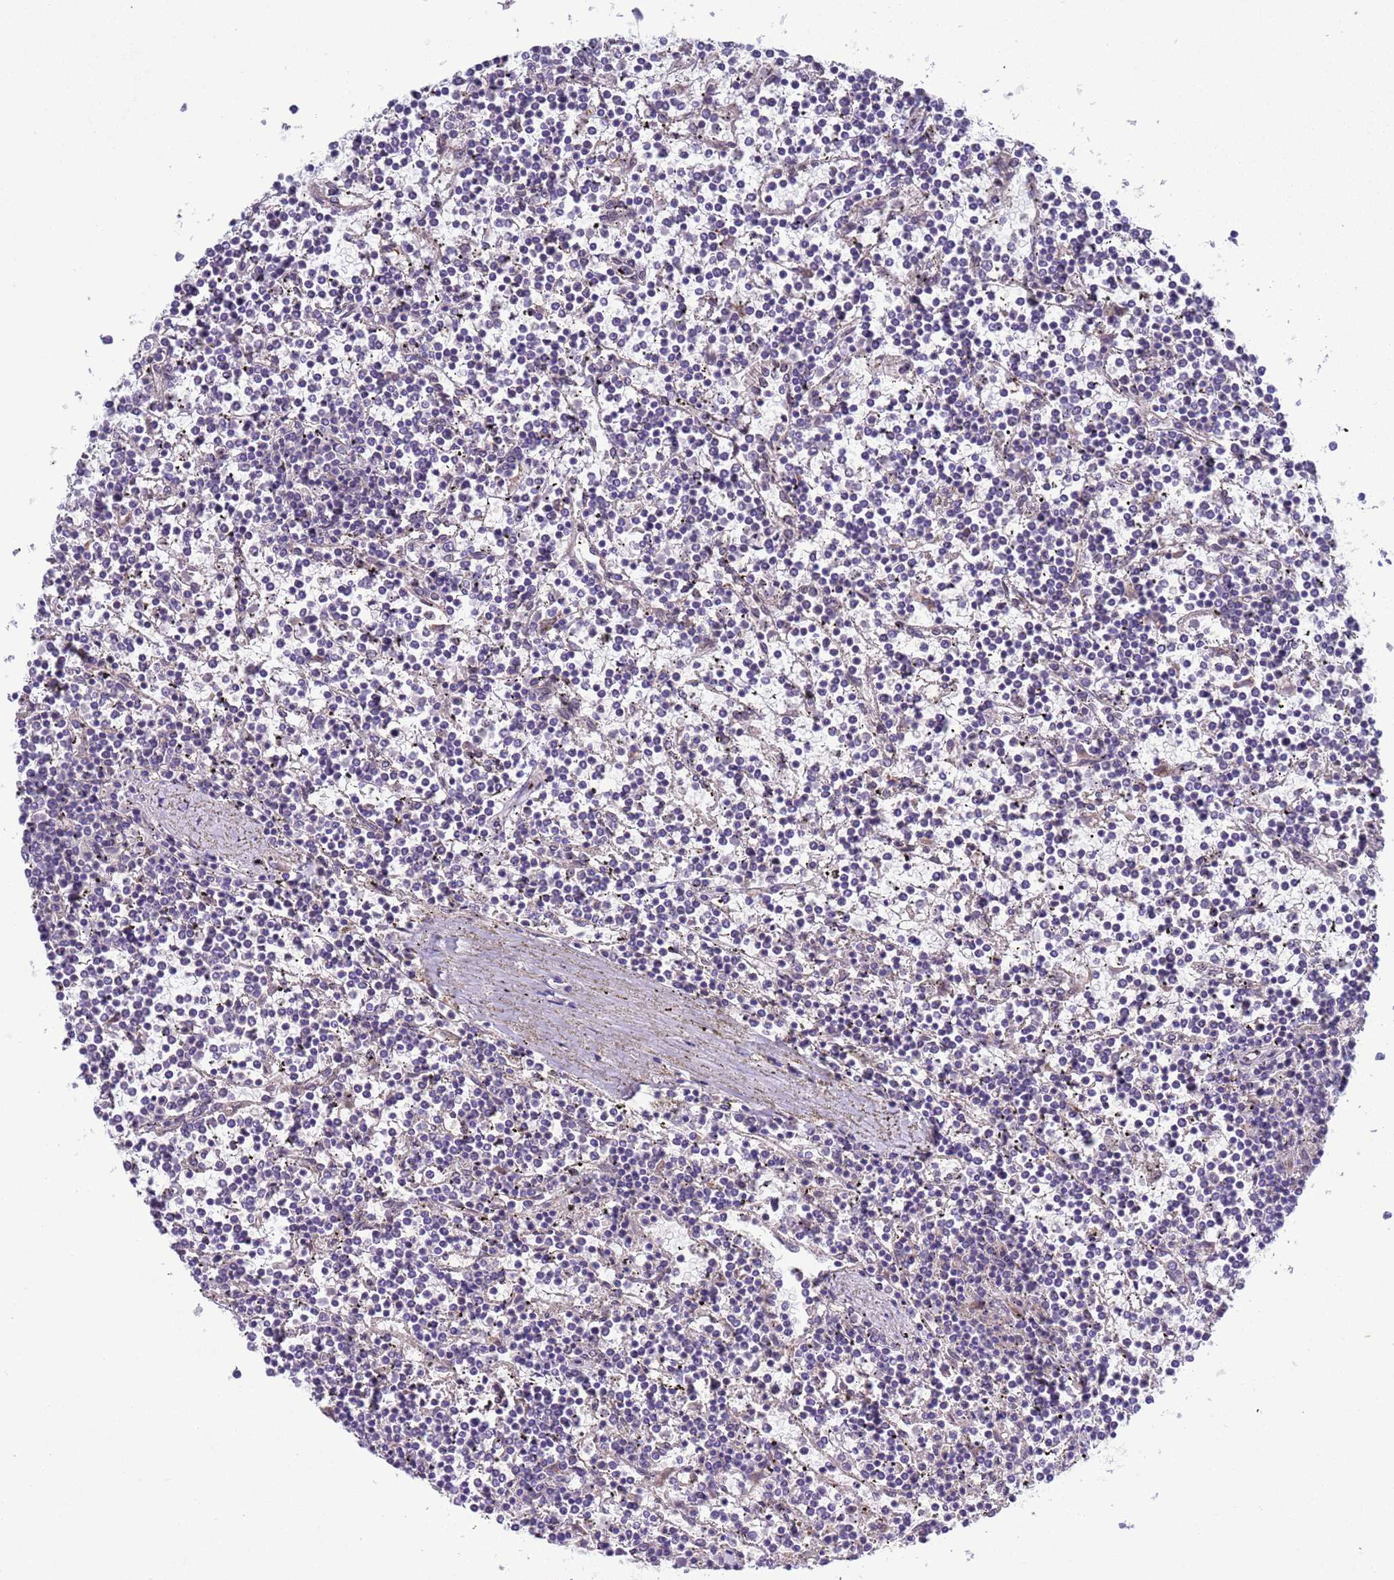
{"staining": {"intensity": "negative", "quantity": "none", "location": "none"}, "tissue": "lymphoma", "cell_type": "Tumor cells", "image_type": "cancer", "snomed": [{"axis": "morphology", "description": "Malignant lymphoma, non-Hodgkin's type, Low grade"}, {"axis": "topography", "description": "Spleen"}], "caption": "Lymphoma was stained to show a protein in brown. There is no significant staining in tumor cells. Nuclei are stained in blue.", "gene": "TRMT10A", "patient": {"sex": "female", "age": 19}}